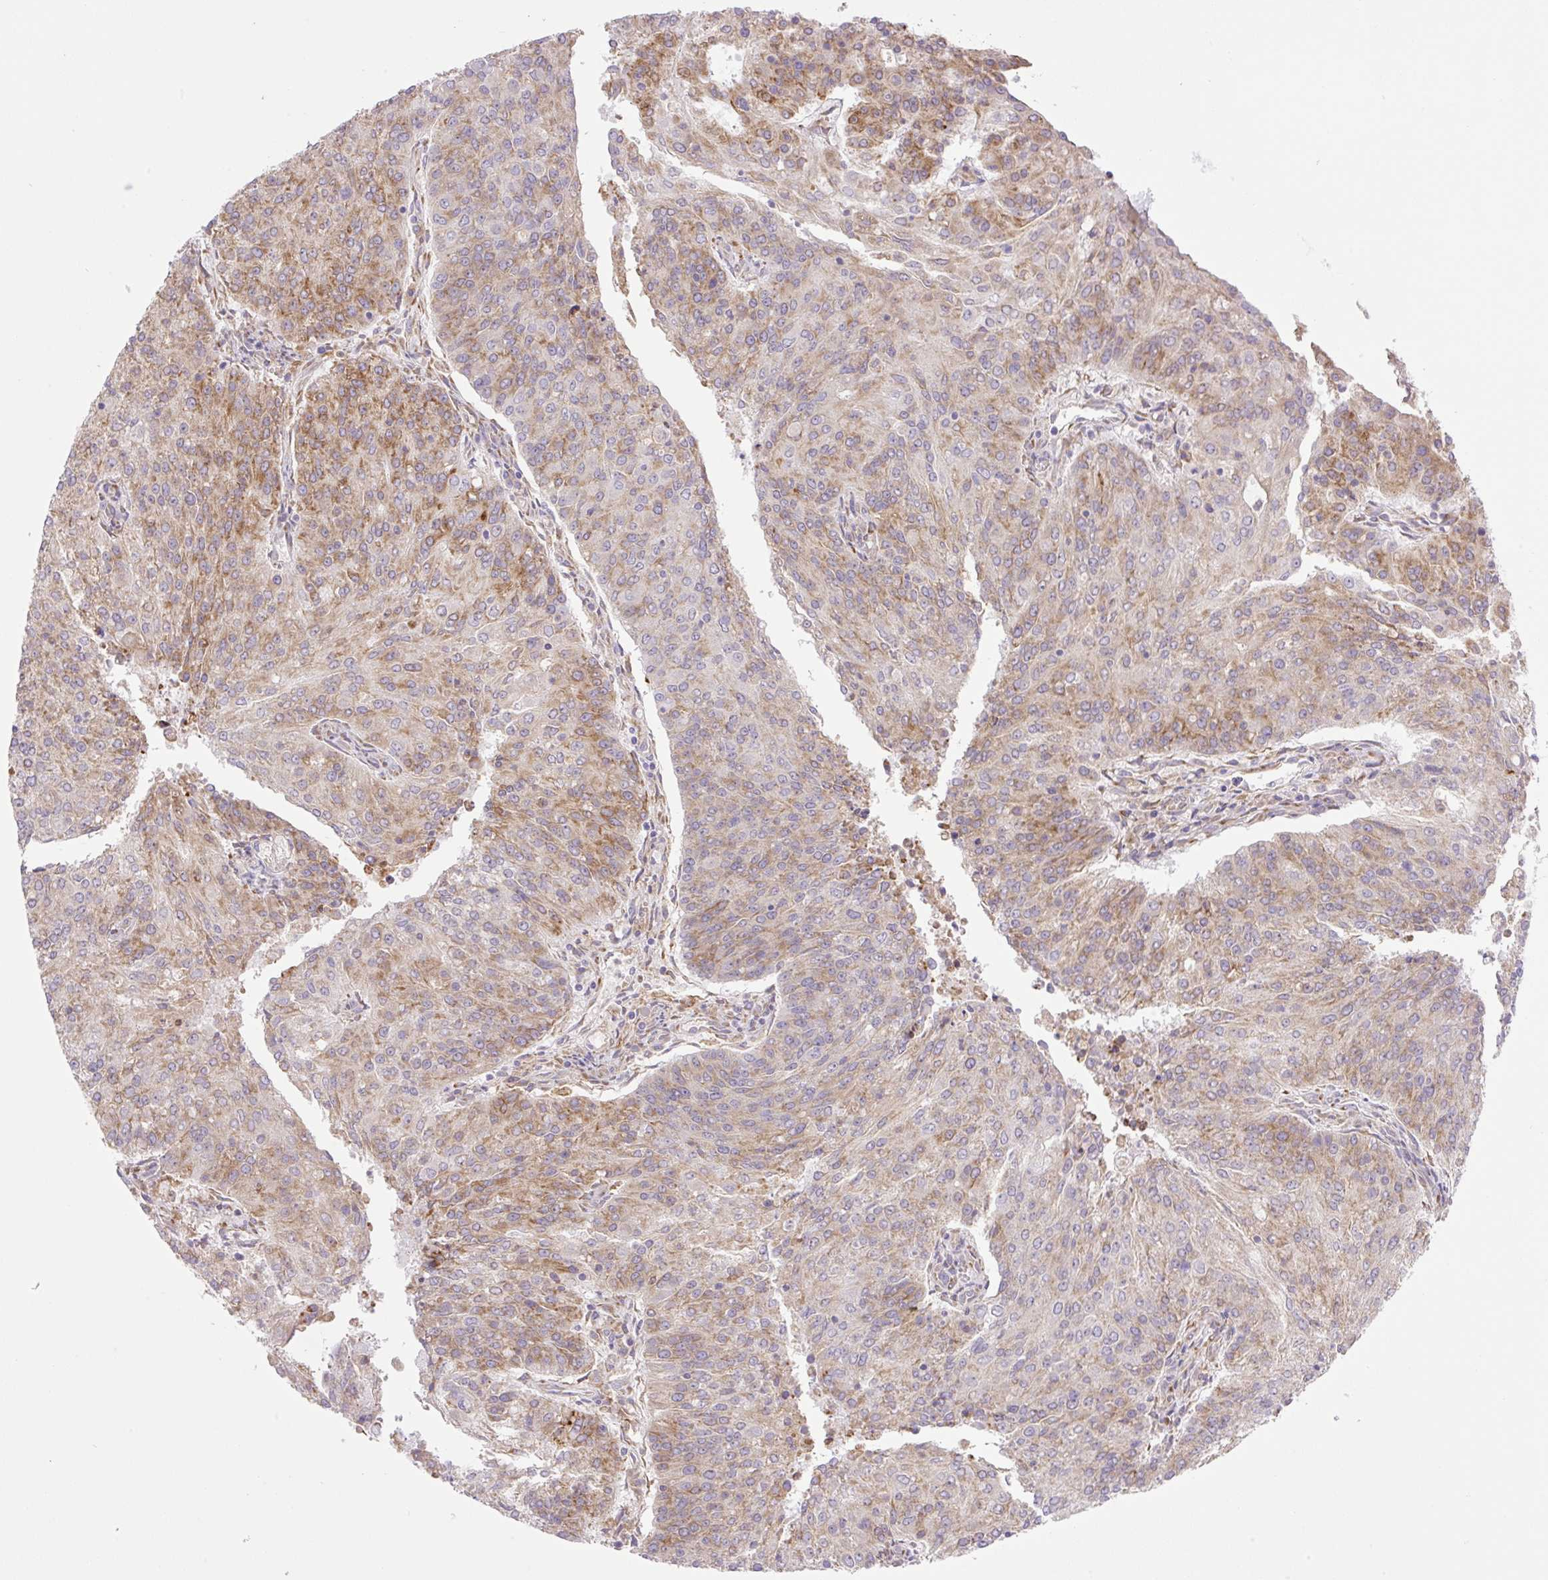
{"staining": {"intensity": "moderate", "quantity": ">75%", "location": "cytoplasmic/membranous"}, "tissue": "endometrial cancer", "cell_type": "Tumor cells", "image_type": "cancer", "snomed": [{"axis": "morphology", "description": "Adenocarcinoma, NOS"}, {"axis": "topography", "description": "Endometrium"}], "caption": "Adenocarcinoma (endometrial) stained with immunohistochemistry (IHC) displays moderate cytoplasmic/membranous staining in about >75% of tumor cells.", "gene": "POFUT1", "patient": {"sex": "female", "age": 82}}